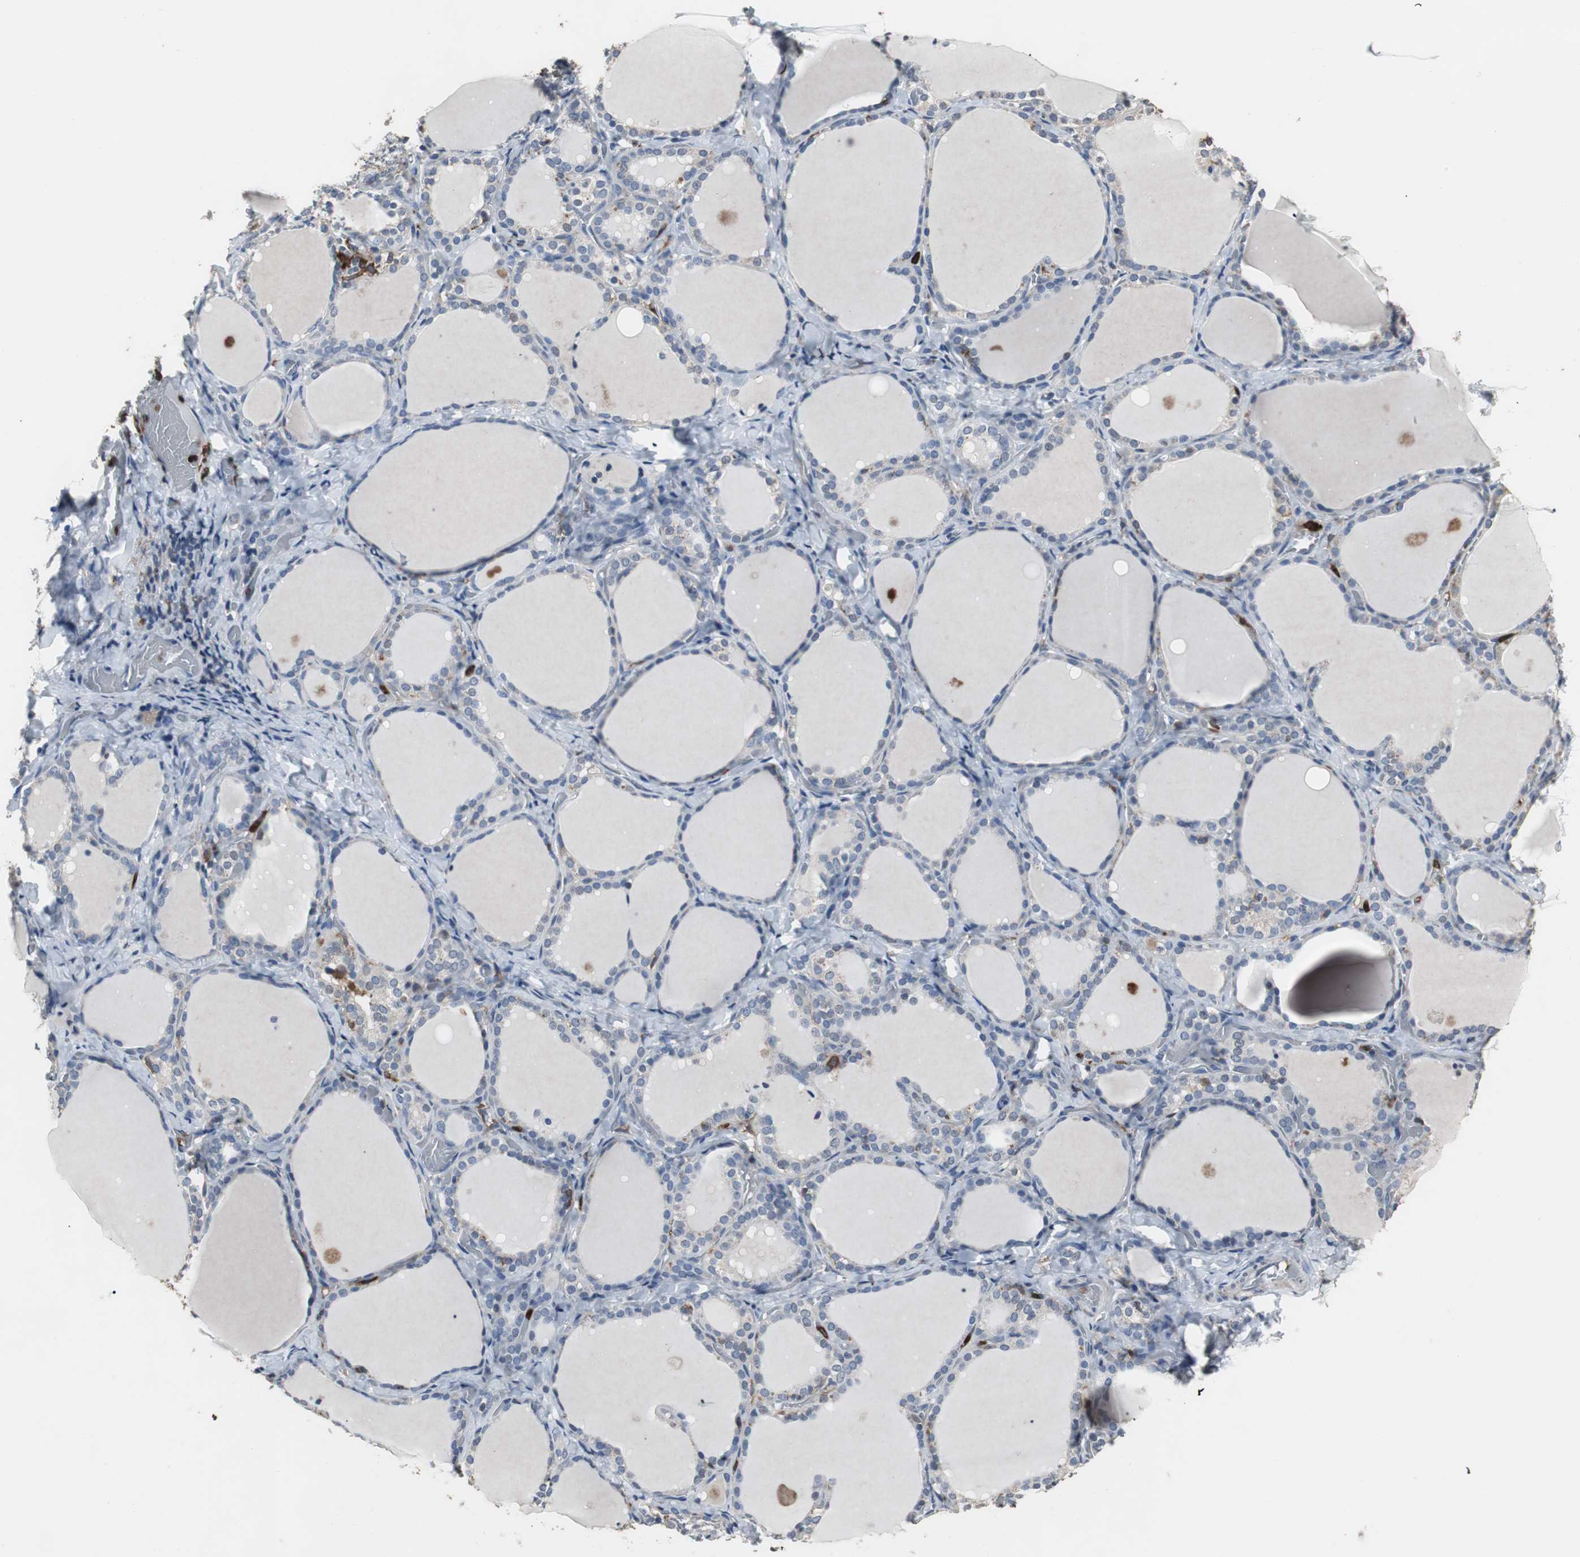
{"staining": {"intensity": "moderate", "quantity": "<25%", "location": "cytoplasmic/membranous"}, "tissue": "thyroid gland", "cell_type": "Glandular cells", "image_type": "normal", "snomed": [{"axis": "morphology", "description": "Normal tissue, NOS"}, {"axis": "morphology", "description": "Papillary adenocarcinoma, NOS"}, {"axis": "topography", "description": "Thyroid gland"}], "caption": "Protein staining reveals moderate cytoplasmic/membranous expression in about <25% of glandular cells in benign thyroid gland. The staining was performed using DAB, with brown indicating positive protein expression. Nuclei are stained blue with hematoxylin.", "gene": "NCF2", "patient": {"sex": "female", "age": 30}}